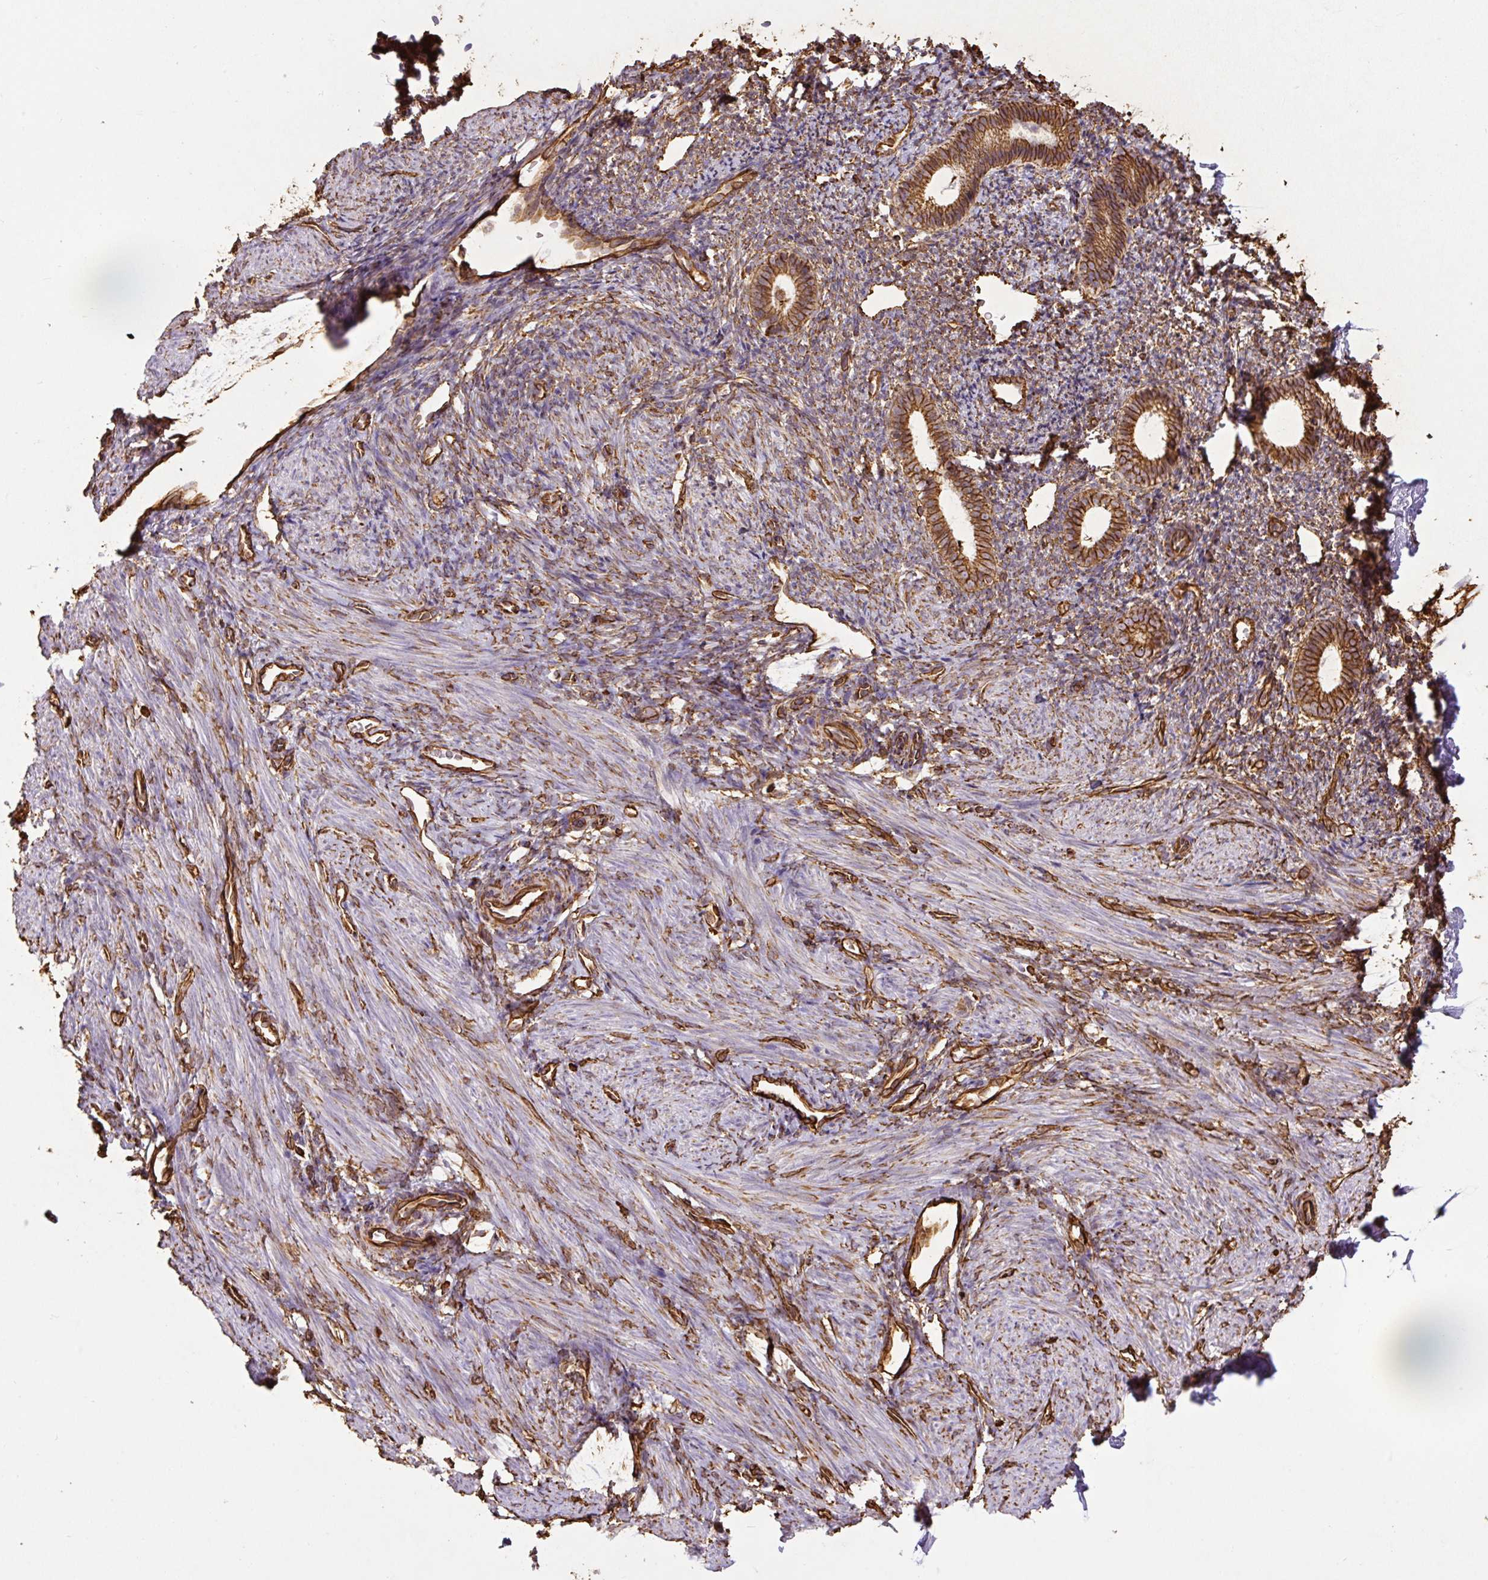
{"staining": {"intensity": "moderate", "quantity": "25%-75%", "location": "cytoplasmic/membranous"}, "tissue": "endometrium", "cell_type": "Cells in endometrial stroma", "image_type": "normal", "snomed": [{"axis": "morphology", "description": "Normal tissue, NOS"}, {"axis": "topography", "description": "Endometrium"}], "caption": "Immunohistochemistry (IHC) of unremarkable endometrium exhibits medium levels of moderate cytoplasmic/membranous positivity in about 25%-75% of cells in endometrial stroma. (IHC, brightfield microscopy, high magnification).", "gene": "VIM", "patient": {"sex": "female", "age": 39}}